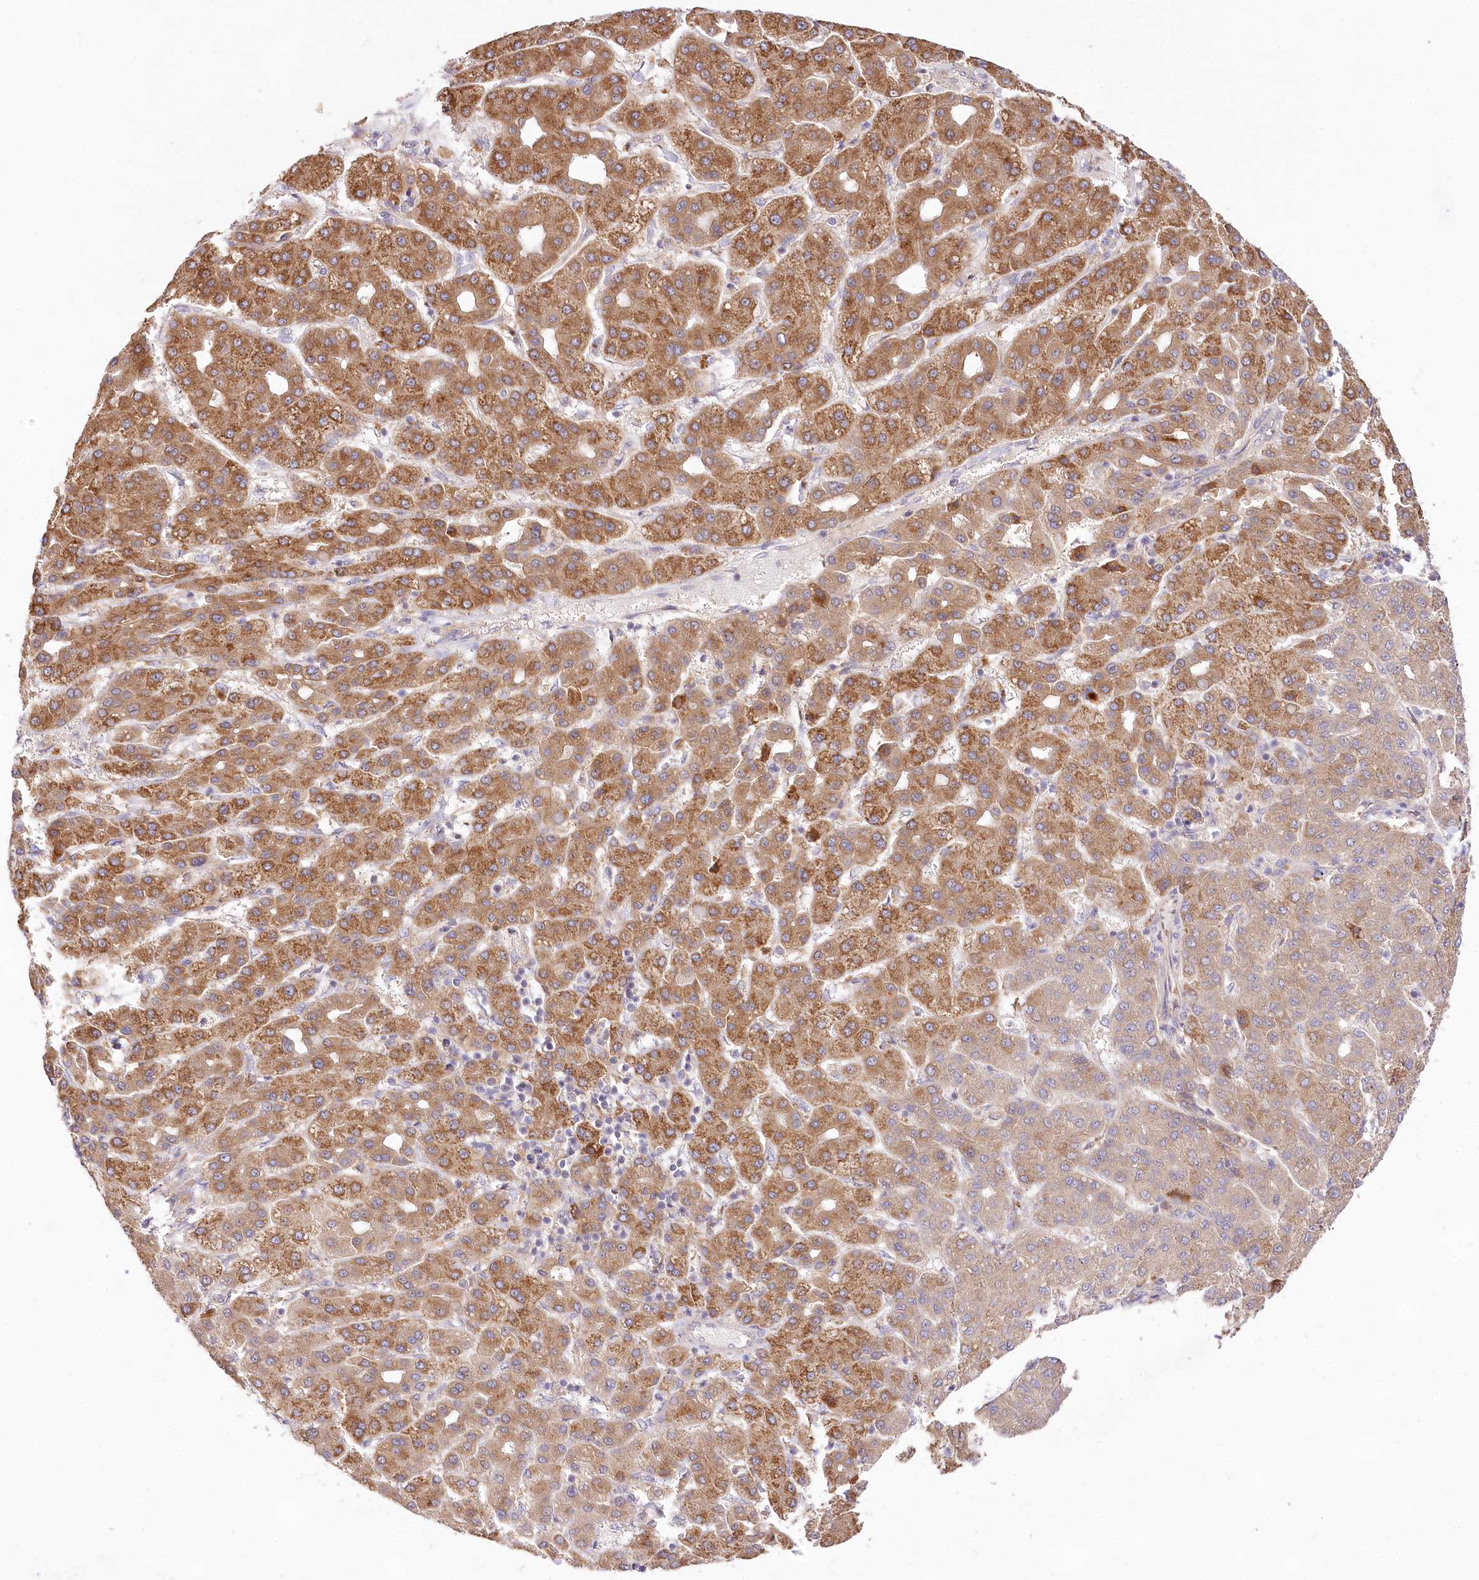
{"staining": {"intensity": "moderate", "quantity": ">75%", "location": "cytoplasmic/membranous"}, "tissue": "liver cancer", "cell_type": "Tumor cells", "image_type": "cancer", "snomed": [{"axis": "morphology", "description": "Carcinoma, Hepatocellular, NOS"}, {"axis": "topography", "description": "Liver"}], "caption": "Liver cancer stained with a protein marker shows moderate staining in tumor cells.", "gene": "PYROXD1", "patient": {"sex": "male", "age": 65}}